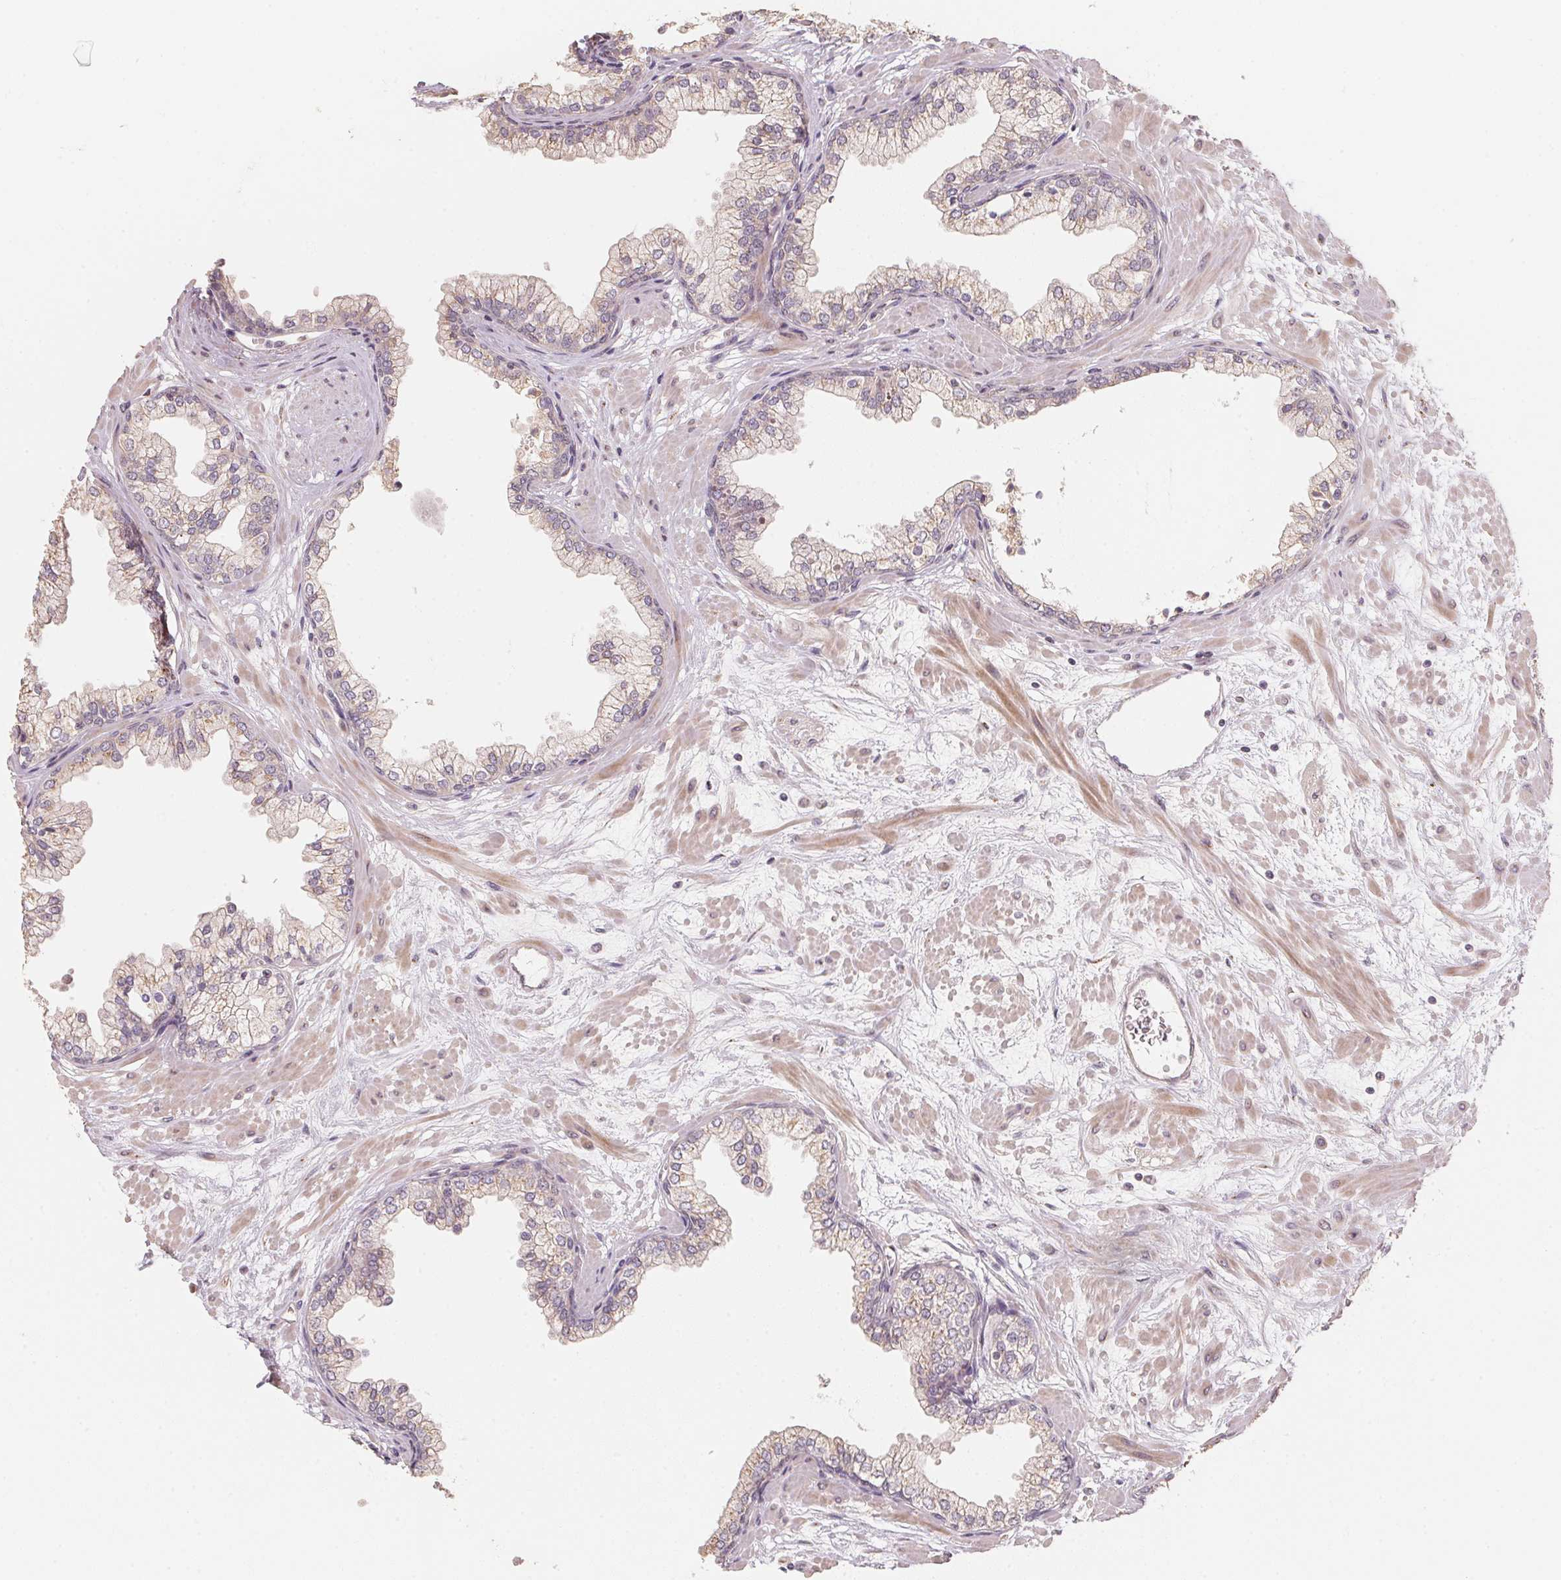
{"staining": {"intensity": "weak", "quantity": "25%-75%", "location": "cytoplasmic/membranous"}, "tissue": "prostate", "cell_type": "Glandular cells", "image_type": "normal", "snomed": [{"axis": "morphology", "description": "Normal tissue, NOS"}, {"axis": "topography", "description": "Prostate"}, {"axis": "topography", "description": "Peripheral nerve tissue"}], "caption": "High-power microscopy captured an immunohistochemistry (IHC) micrograph of unremarkable prostate, revealing weak cytoplasmic/membranous positivity in about 25%-75% of glandular cells. (brown staining indicates protein expression, while blue staining denotes nuclei).", "gene": "TSPAN12", "patient": {"sex": "male", "age": 61}}